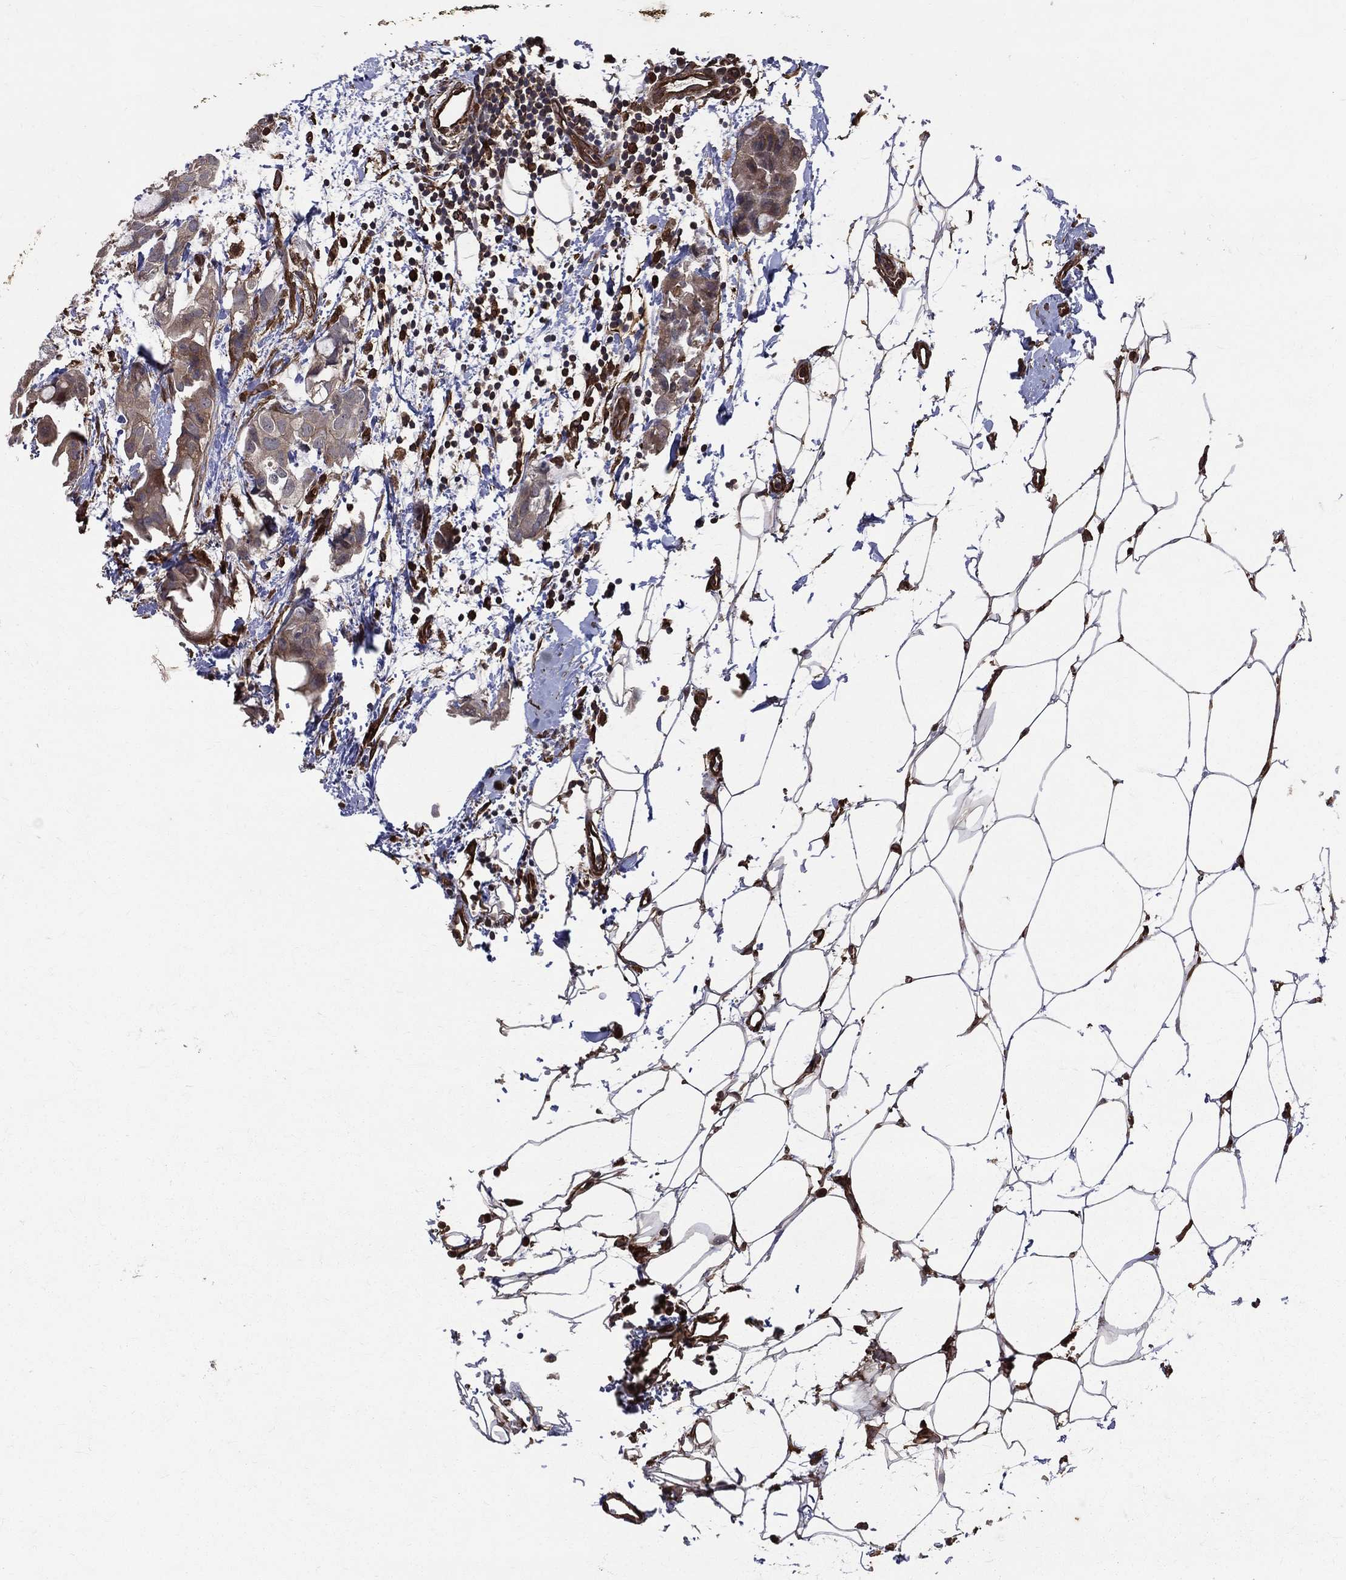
{"staining": {"intensity": "moderate", "quantity": "25%-75%", "location": "cytoplasmic/membranous"}, "tissue": "breast cancer", "cell_type": "Tumor cells", "image_type": "cancer", "snomed": [{"axis": "morphology", "description": "Normal tissue, NOS"}, {"axis": "morphology", "description": "Duct carcinoma"}, {"axis": "topography", "description": "Breast"}], "caption": "Moderate cytoplasmic/membranous protein positivity is seen in about 25%-75% of tumor cells in breast invasive ductal carcinoma. The staining was performed using DAB (3,3'-diaminobenzidine), with brown indicating positive protein expression. Nuclei are stained blue with hematoxylin.", "gene": "DPYSL2", "patient": {"sex": "female", "age": 40}}